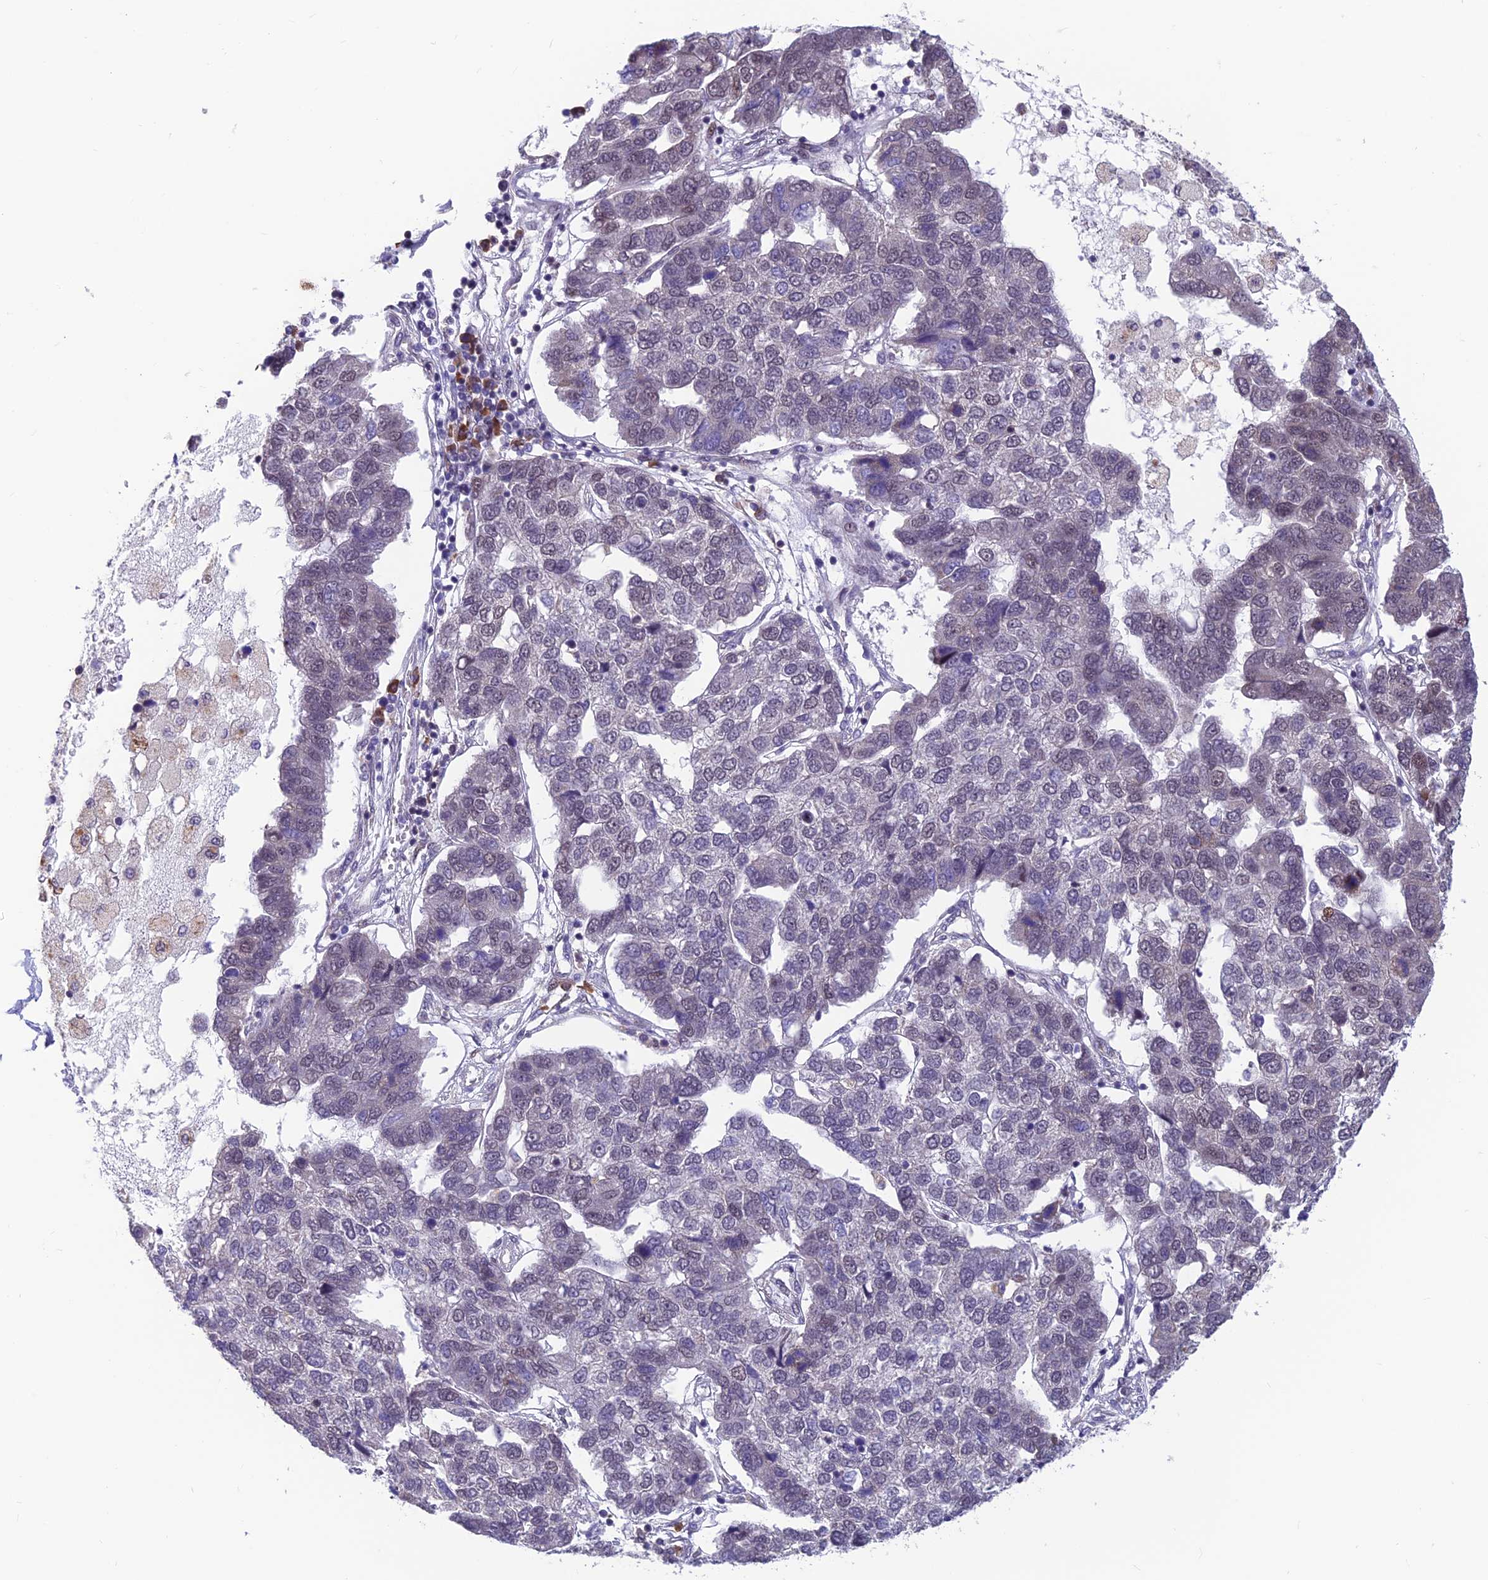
{"staining": {"intensity": "negative", "quantity": "none", "location": "none"}, "tissue": "pancreatic cancer", "cell_type": "Tumor cells", "image_type": "cancer", "snomed": [{"axis": "morphology", "description": "Adenocarcinoma, NOS"}, {"axis": "topography", "description": "Pancreas"}], "caption": "A high-resolution image shows immunohistochemistry (IHC) staining of adenocarcinoma (pancreatic), which shows no significant expression in tumor cells.", "gene": "KIAA1191", "patient": {"sex": "female", "age": 61}}